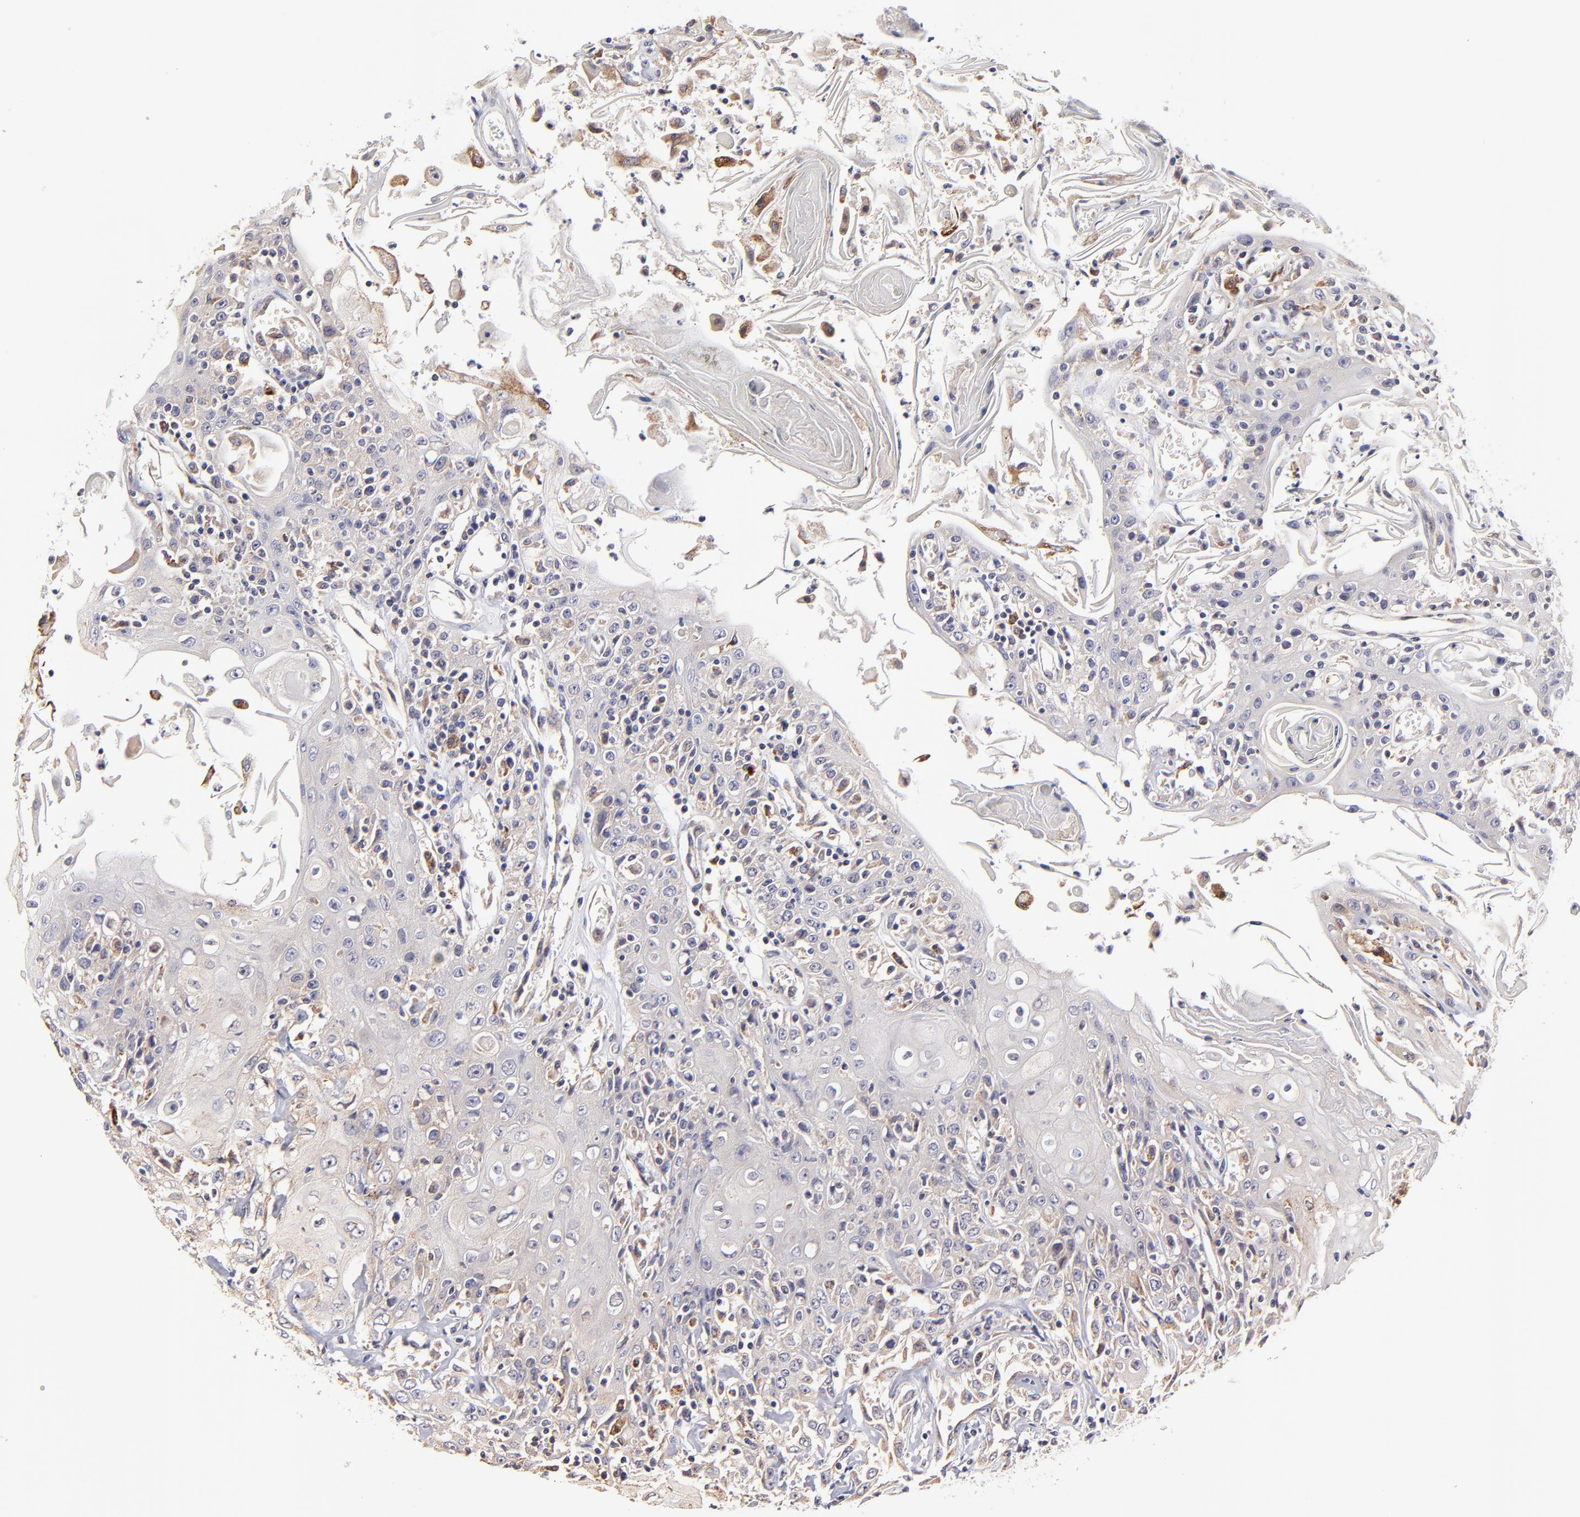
{"staining": {"intensity": "moderate", "quantity": "<25%", "location": "cytoplasmic/membranous"}, "tissue": "head and neck cancer", "cell_type": "Tumor cells", "image_type": "cancer", "snomed": [{"axis": "morphology", "description": "Squamous cell carcinoma, NOS"}, {"axis": "topography", "description": "Oral tissue"}, {"axis": "topography", "description": "Head-Neck"}], "caption": "This is a photomicrograph of immunohistochemistry (IHC) staining of head and neck squamous cell carcinoma, which shows moderate staining in the cytoplasmic/membranous of tumor cells.", "gene": "GCSAM", "patient": {"sex": "female", "age": 76}}